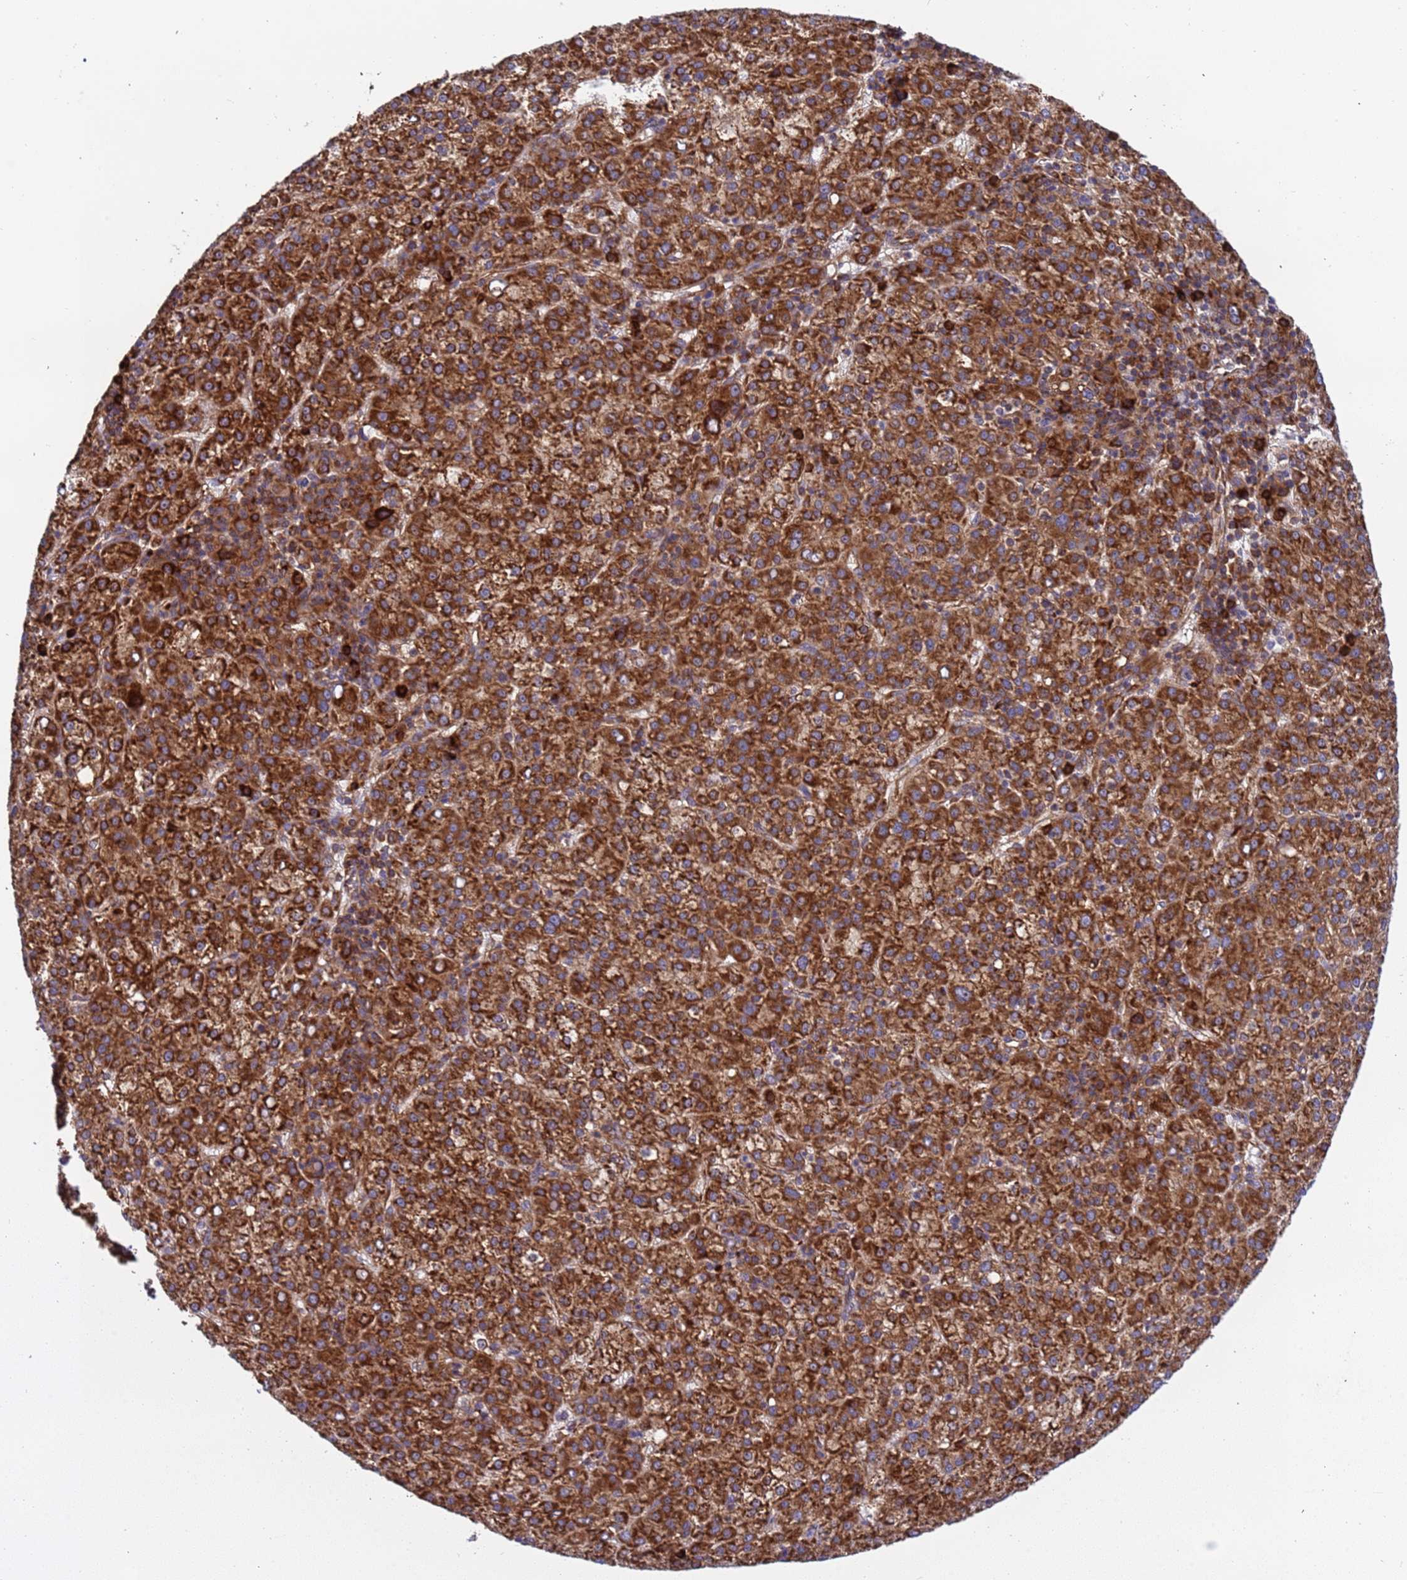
{"staining": {"intensity": "strong", "quantity": ">75%", "location": "cytoplasmic/membranous"}, "tissue": "liver cancer", "cell_type": "Tumor cells", "image_type": "cancer", "snomed": [{"axis": "morphology", "description": "Carcinoma, Hepatocellular, NOS"}, {"axis": "topography", "description": "Liver"}], "caption": "Liver hepatocellular carcinoma stained with a protein marker reveals strong staining in tumor cells.", "gene": "RPL36", "patient": {"sex": "female", "age": 58}}